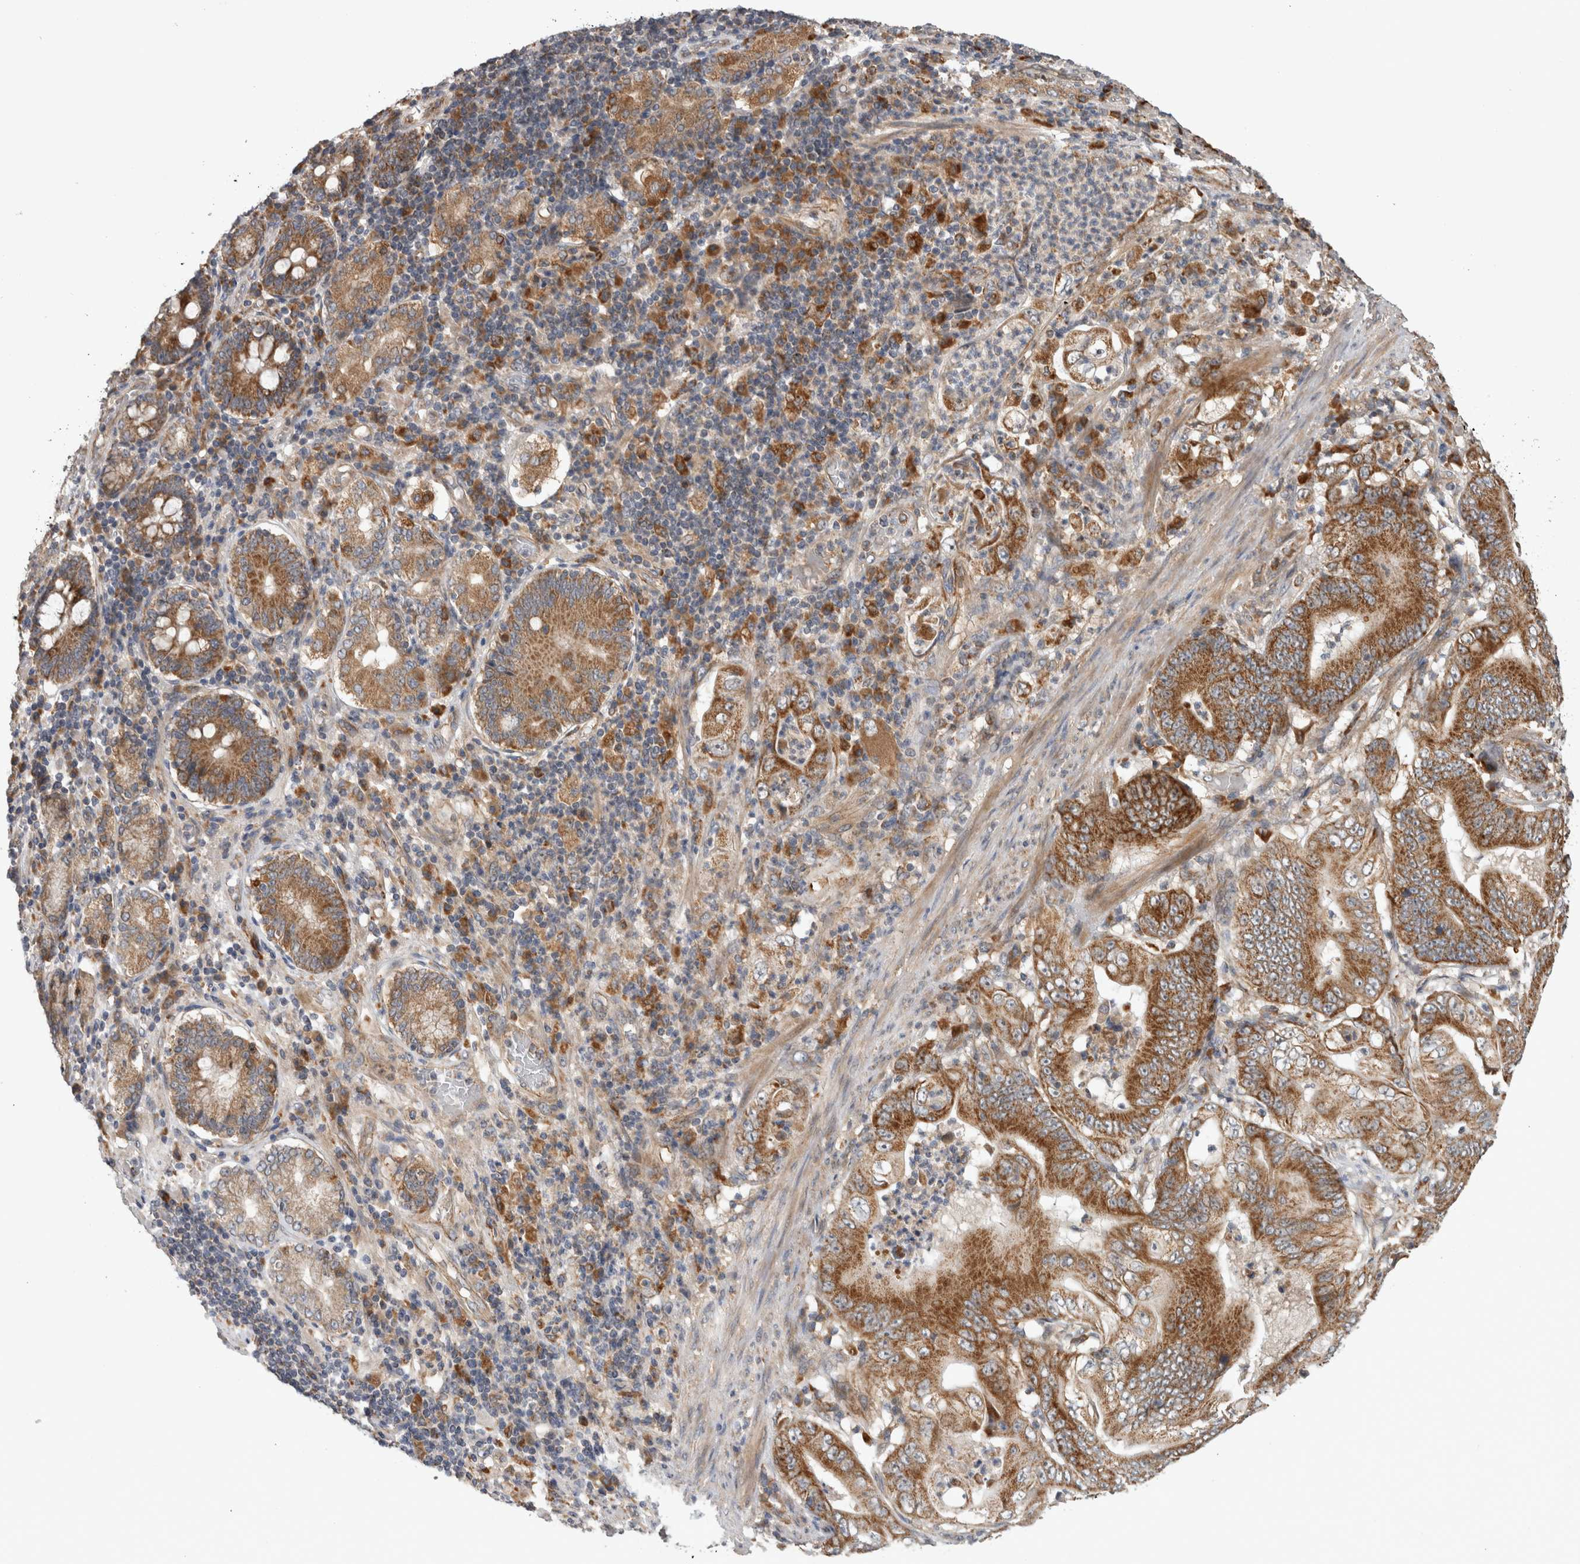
{"staining": {"intensity": "moderate", "quantity": ">75%", "location": "cytoplasmic/membranous"}, "tissue": "stomach cancer", "cell_type": "Tumor cells", "image_type": "cancer", "snomed": [{"axis": "morphology", "description": "Adenocarcinoma, NOS"}, {"axis": "topography", "description": "Stomach"}], "caption": "Stomach cancer was stained to show a protein in brown. There is medium levels of moderate cytoplasmic/membranous positivity in about >75% of tumor cells.", "gene": "ADGRL3", "patient": {"sex": "female", "age": 73}}